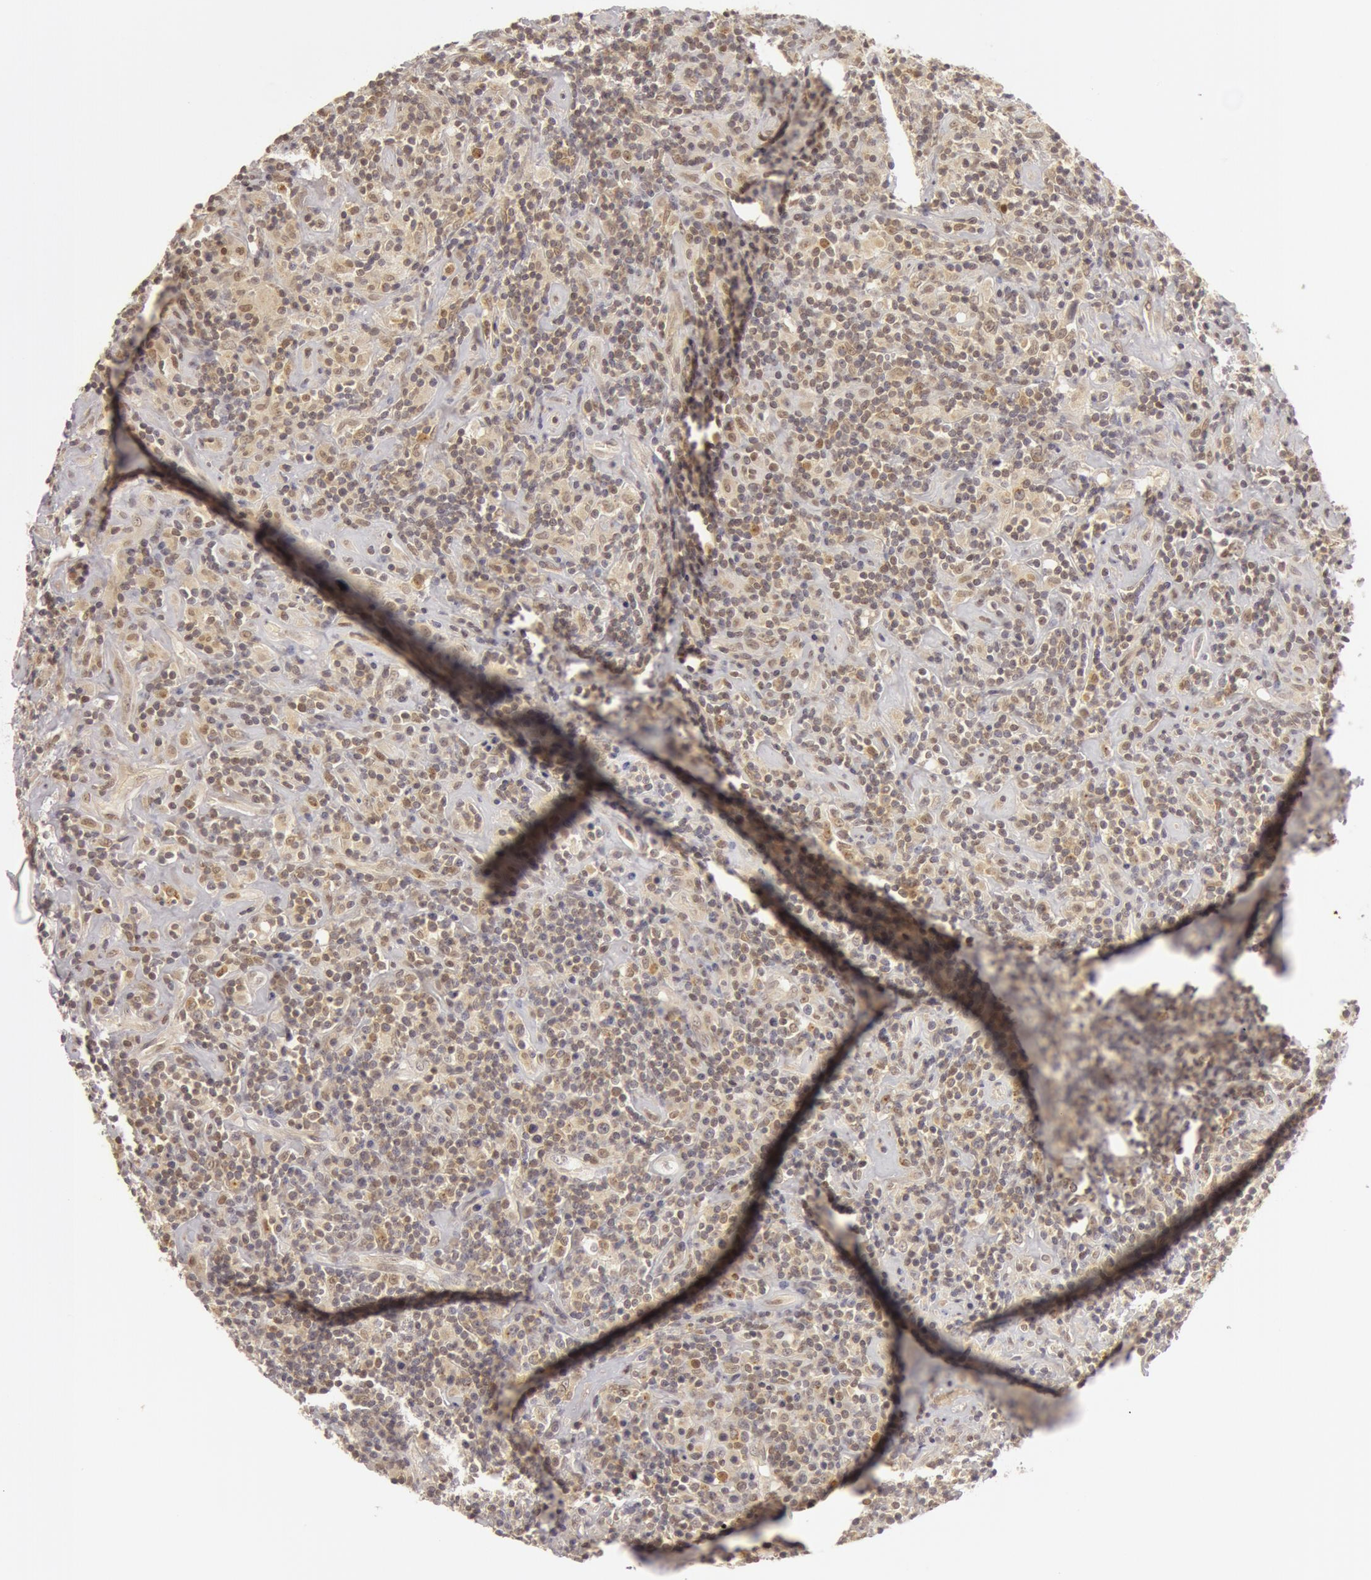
{"staining": {"intensity": "negative", "quantity": "none", "location": "none"}, "tissue": "lymphoma", "cell_type": "Tumor cells", "image_type": "cancer", "snomed": [{"axis": "morphology", "description": "Hodgkin's disease, NOS"}, {"axis": "topography", "description": "Lymph node"}], "caption": "A photomicrograph of human lymphoma is negative for staining in tumor cells.", "gene": "OASL", "patient": {"sex": "male", "age": 46}}